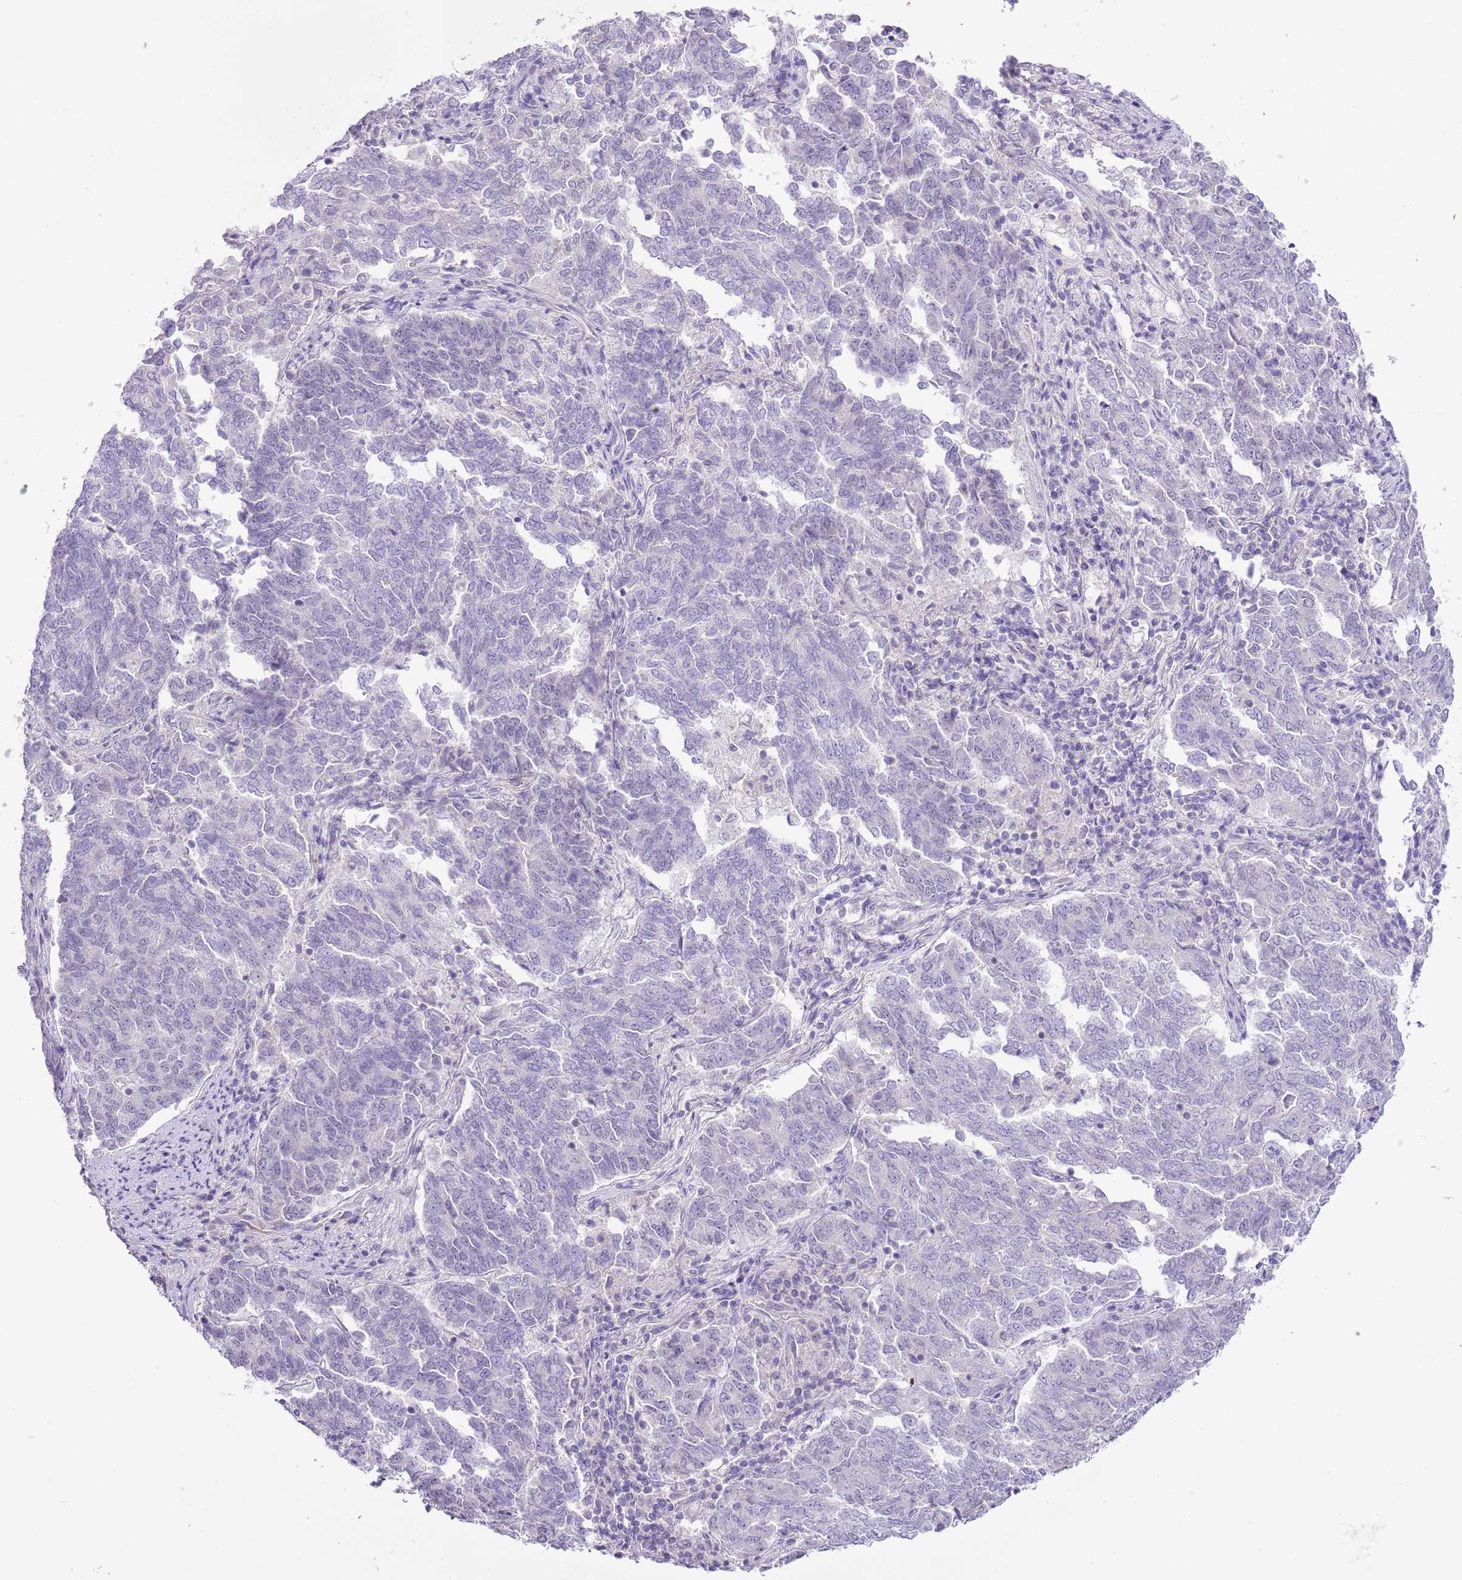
{"staining": {"intensity": "negative", "quantity": "none", "location": "none"}, "tissue": "endometrial cancer", "cell_type": "Tumor cells", "image_type": "cancer", "snomed": [{"axis": "morphology", "description": "Adenocarcinoma, NOS"}, {"axis": "topography", "description": "Endometrium"}], "caption": "Endometrial adenocarcinoma stained for a protein using IHC displays no positivity tumor cells.", "gene": "MIDN", "patient": {"sex": "female", "age": 80}}